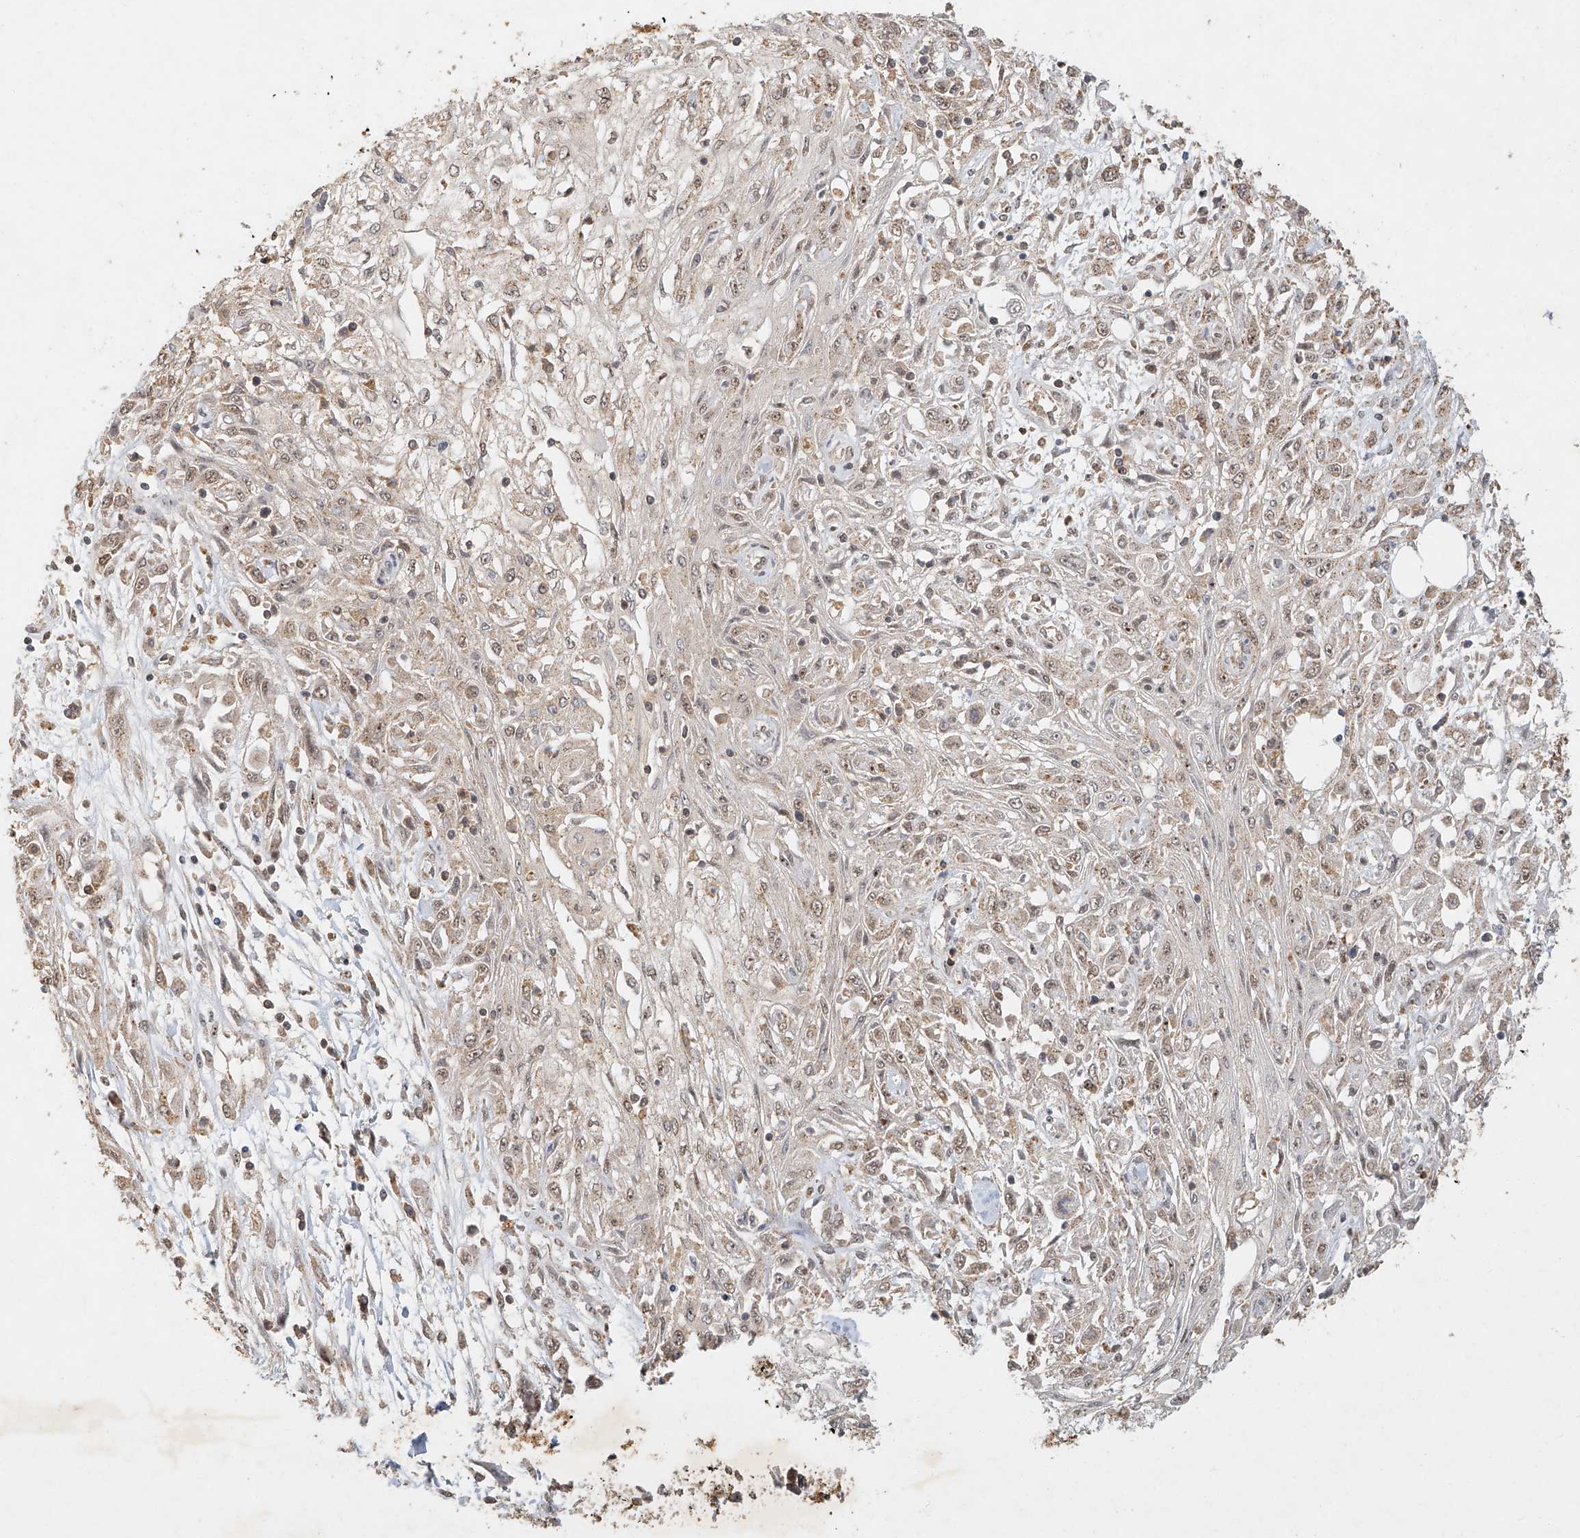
{"staining": {"intensity": "weak", "quantity": ">75%", "location": "cytoplasmic/membranous,nuclear"}, "tissue": "skin cancer", "cell_type": "Tumor cells", "image_type": "cancer", "snomed": [{"axis": "morphology", "description": "Squamous cell carcinoma, NOS"}, {"axis": "morphology", "description": "Squamous cell carcinoma, metastatic, NOS"}, {"axis": "topography", "description": "Skin"}, {"axis": "topography", "description": "Lymph node"}], "caption": "Skin metastatic squamous cell carcinoma tissue displays weak cytoplasmic/membranous and nuclear positivity in approximately >75% of tumor cells, visualized by immunohistochemistry.", "gene": "CXorf58", "patient": {"sex": "male", "age": 75}}